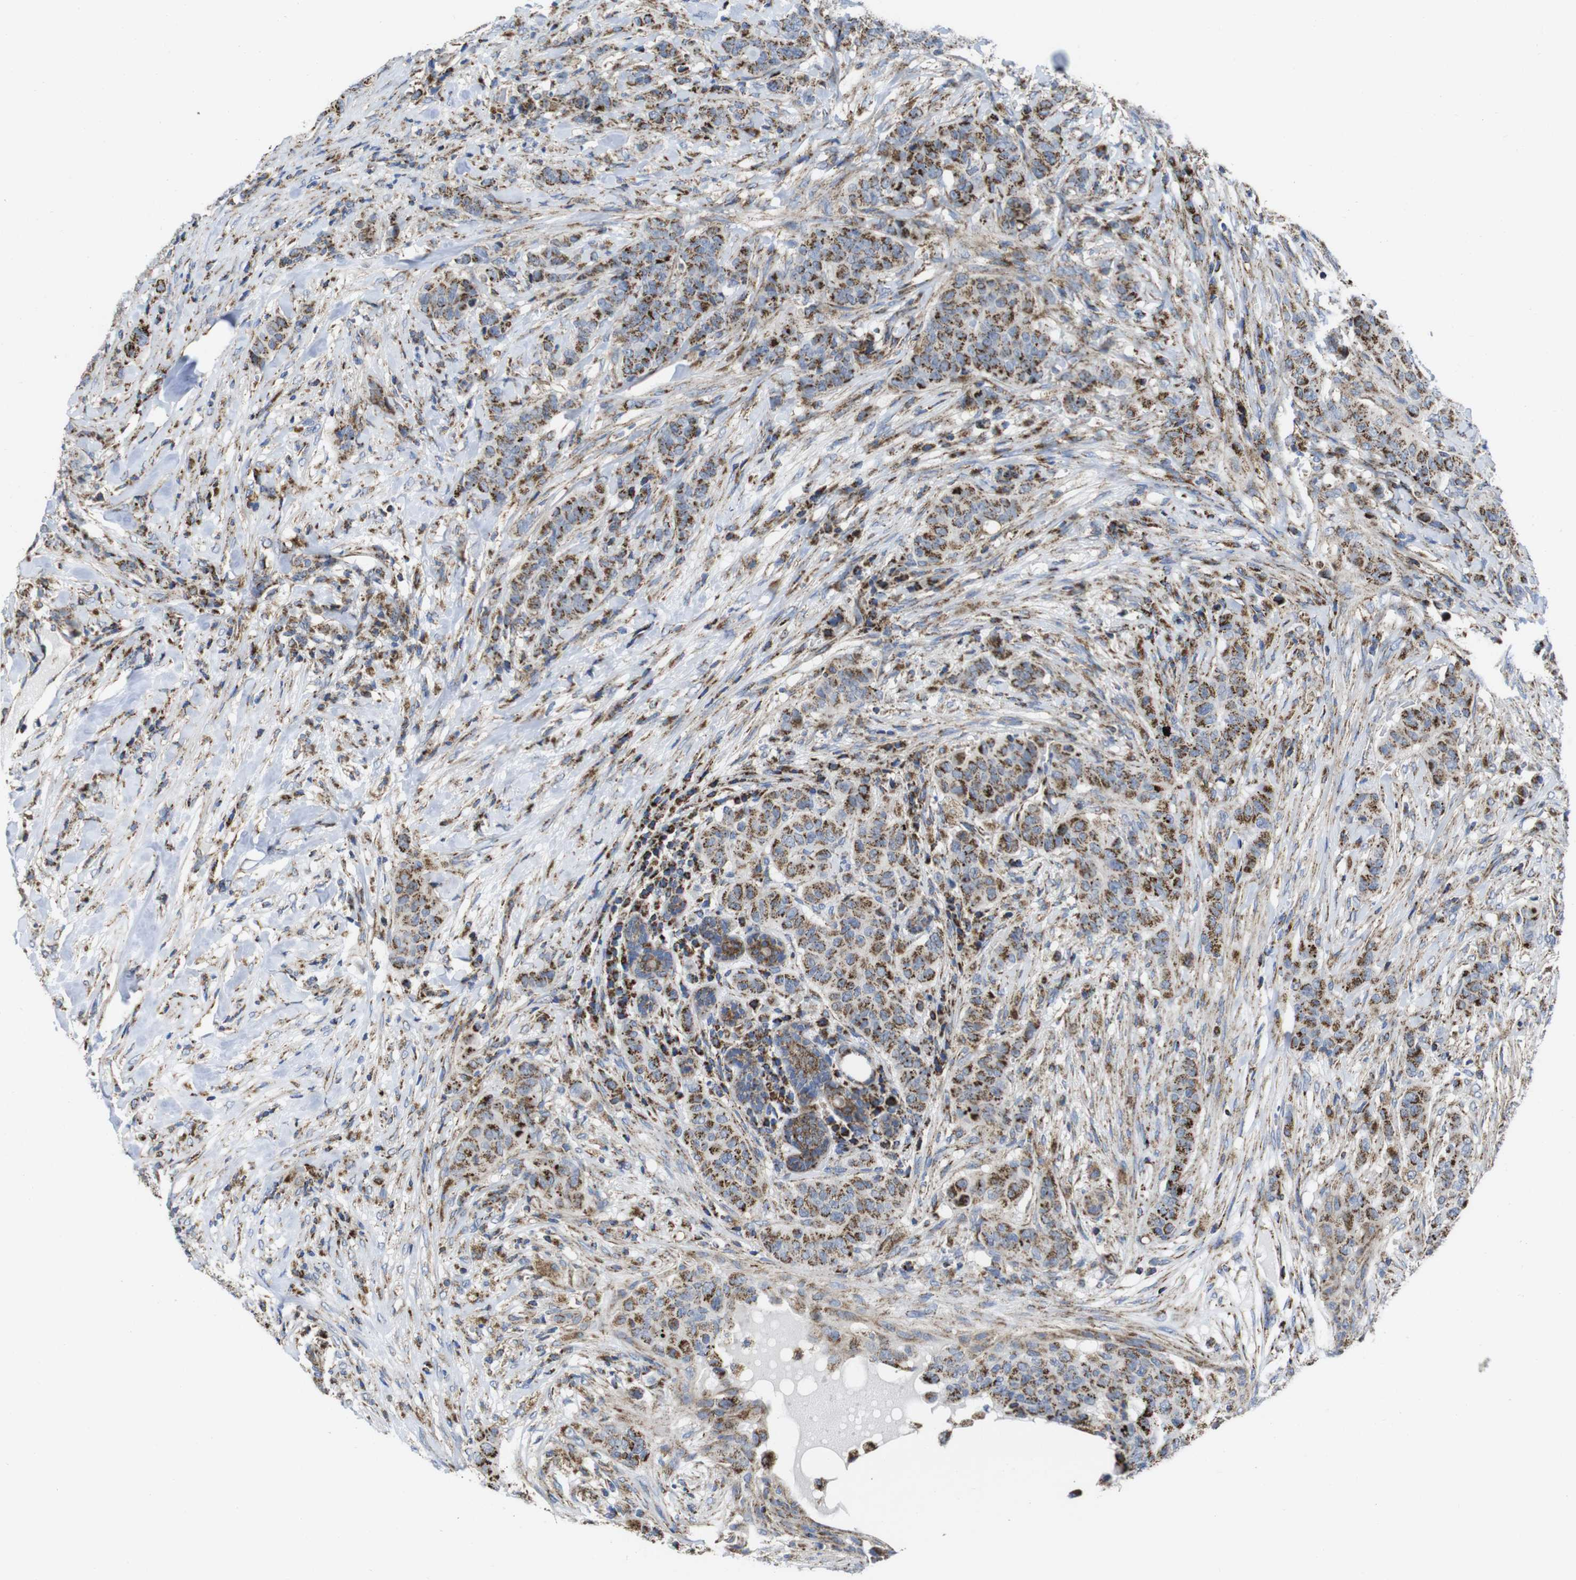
{"staining": {"intensity": "moderate", "quantity": ">75%", "location": "cytoplasmic/membranous"}, "tissue": "breast cancer", "cell_type": "Tumor cells", "image_type": "cancer", "snomed": [{"axis": "morphology", "description": "Normal tissue, NOS"}, {"axis": "morphology", "description": "Duct carcinoma"}, {"axis": "topography", "description": "Breast"}], "caption": "Protein expression by immunohistochemistry (IHC) demonstrates moderate cytoplasmic/membranous positivity in about >75% of tumor cells in breast cancer. Ihc stains the protein in brown and the nuclei are stained blue.", "gene": "TMEM192", "patient": {"sex": "female", "age": 40}}